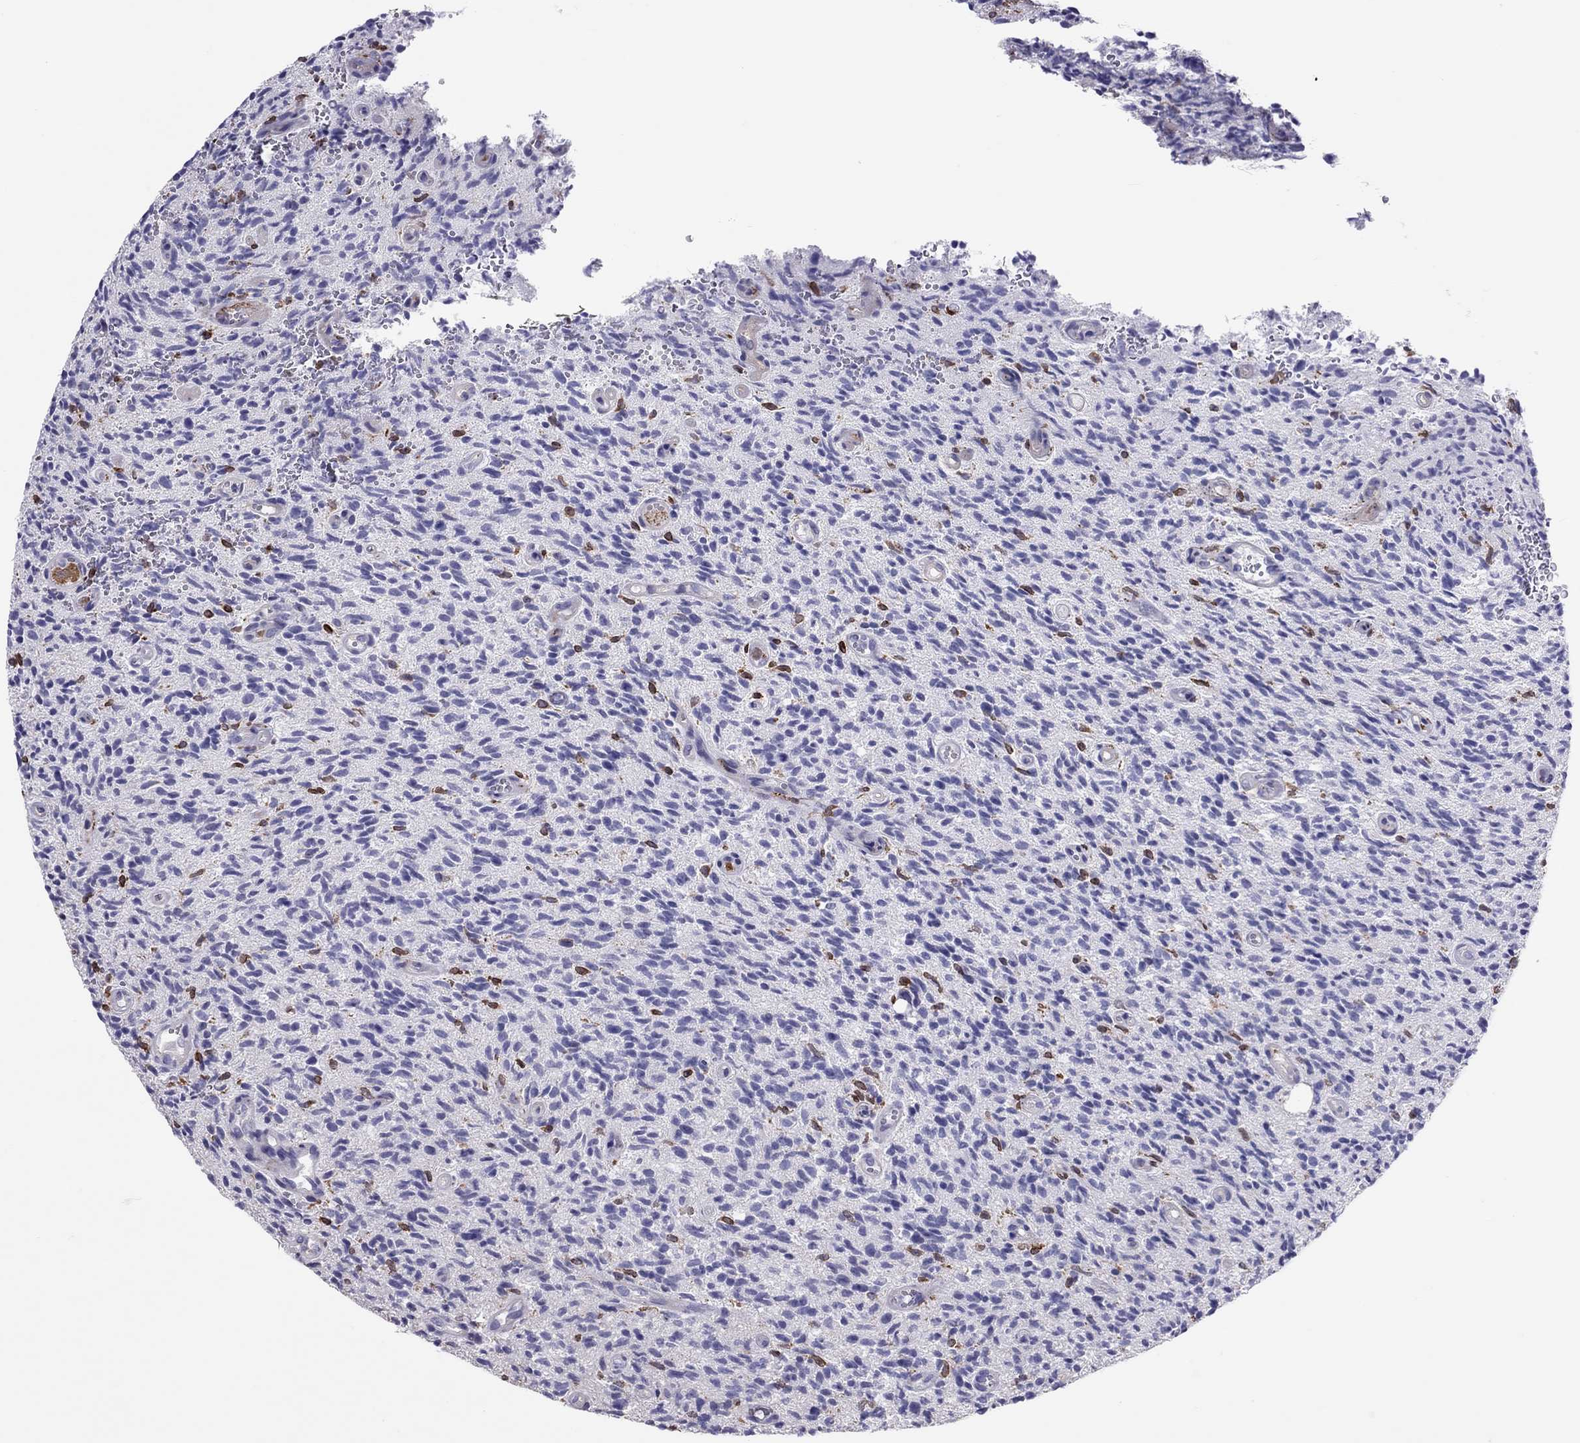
{"staining": {"intensity": "negative", "quantity": "none", "location": "none"}, "tissue": "glioma", "cell_type": "Tumor cells", "image_type": "cancer", "snomed": [{"axis": "morphology", "description": "Glioma, malignant, High grade"}, {"axis": "topography", "description": "Brain"}], "caption": "Micrograph shows no significant protein positivity in tumor cells of malignant glioma (high-grade).", "gene": "ADORA2A", "patient": {"sex": "male", "age": 64}}